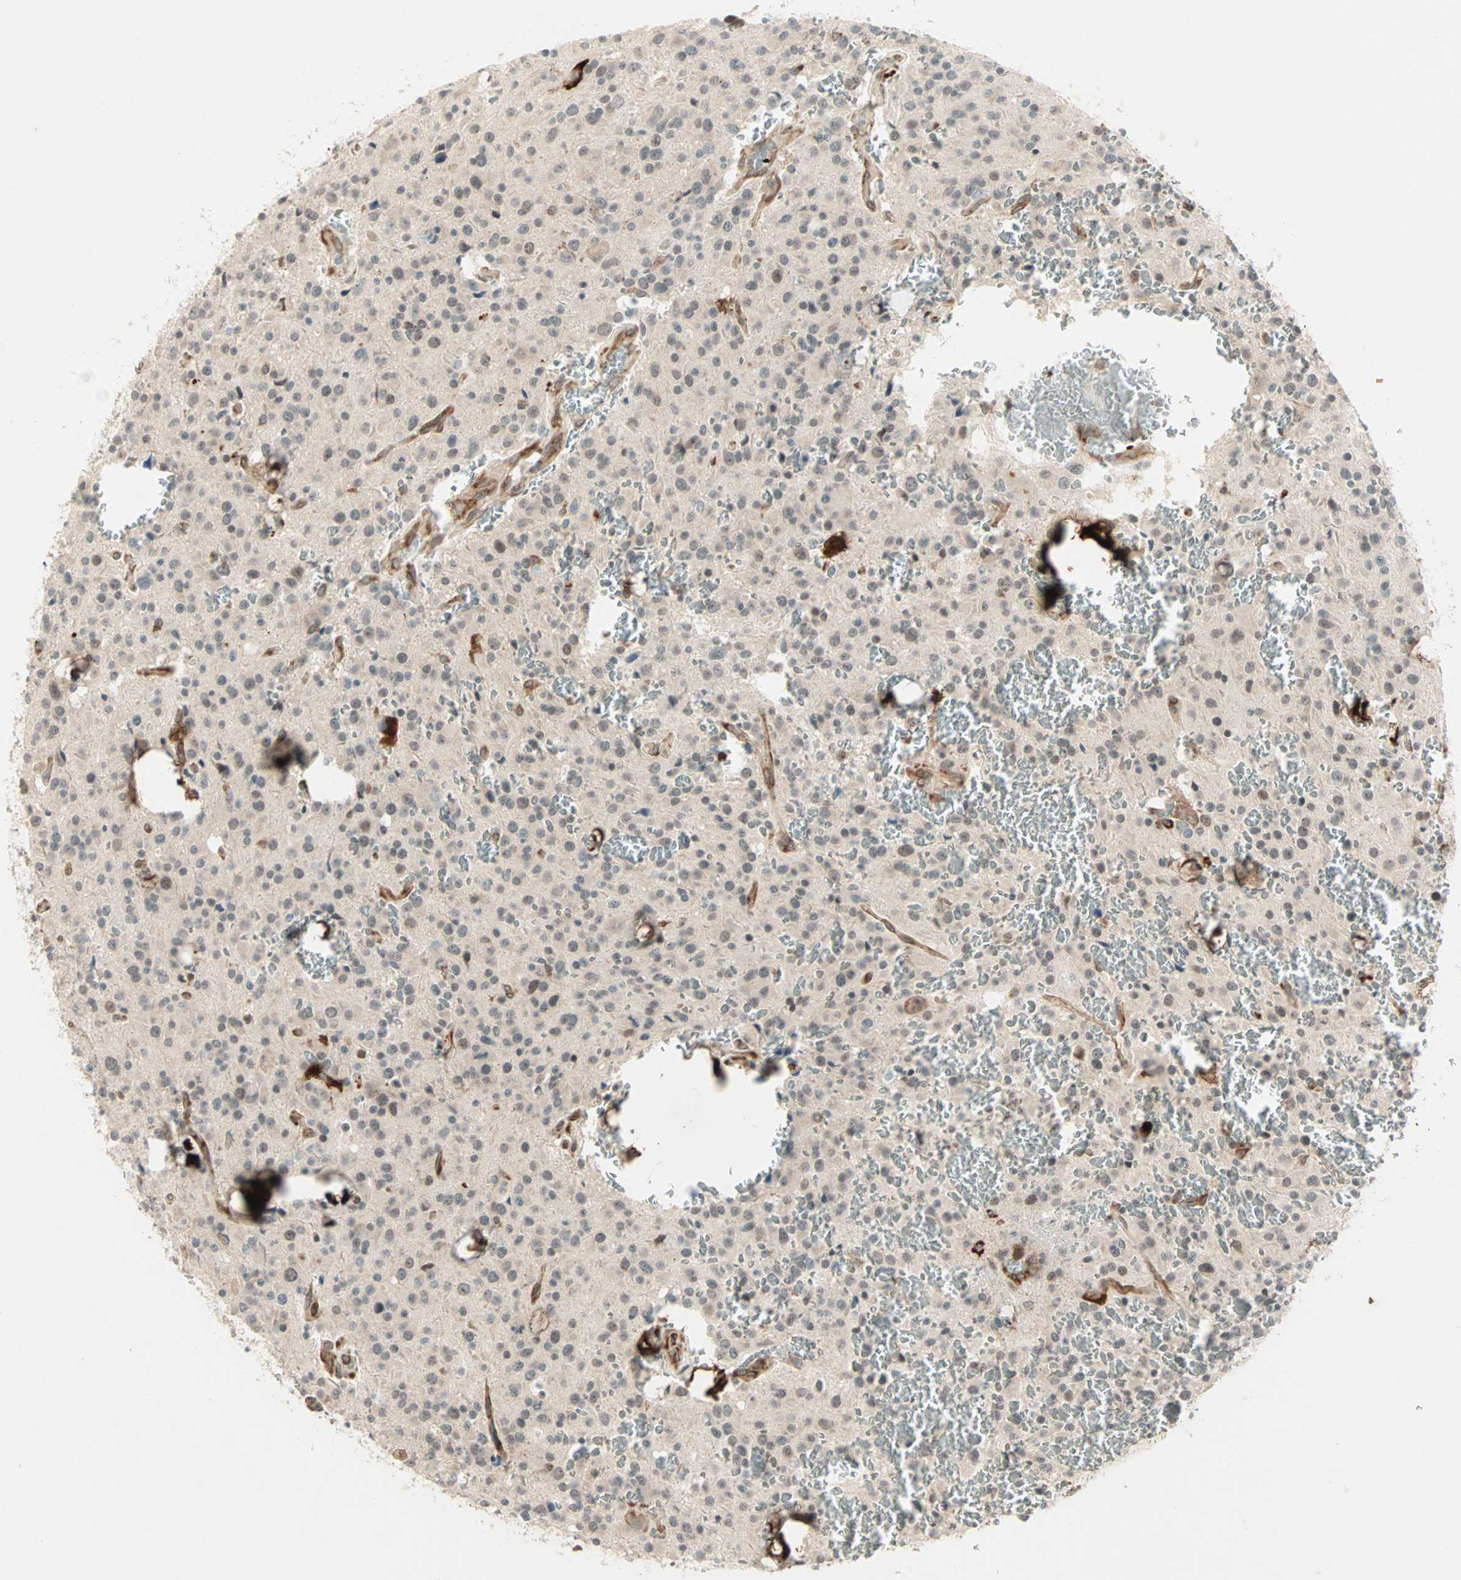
{"staining": {"intensity": "weak", "quantity": "<25%", "location": "cytoplasmic/membranous"}, "tissue": "glioma", "cell_type": "Tumor cells", "image_type": "cancer", "snomed": [{"axis": "morphology", "description": "Glioma, malignant, Low grade"}, {"axis": "topography", "description": "Brain"}], "caption": "This photomicrograph is of glioma stained with IHC to label a protein in brown with the nuclei are counter-stained blue. There is no positivity in tumor cells. The staining was performed using DAB to visualize the protein expression in brown, while the nuclei were stained in blue with hematoxylin (Magnification: 20x).", "gene": "ZNF37A", "patient": {"sex": "male", "age": 58}}